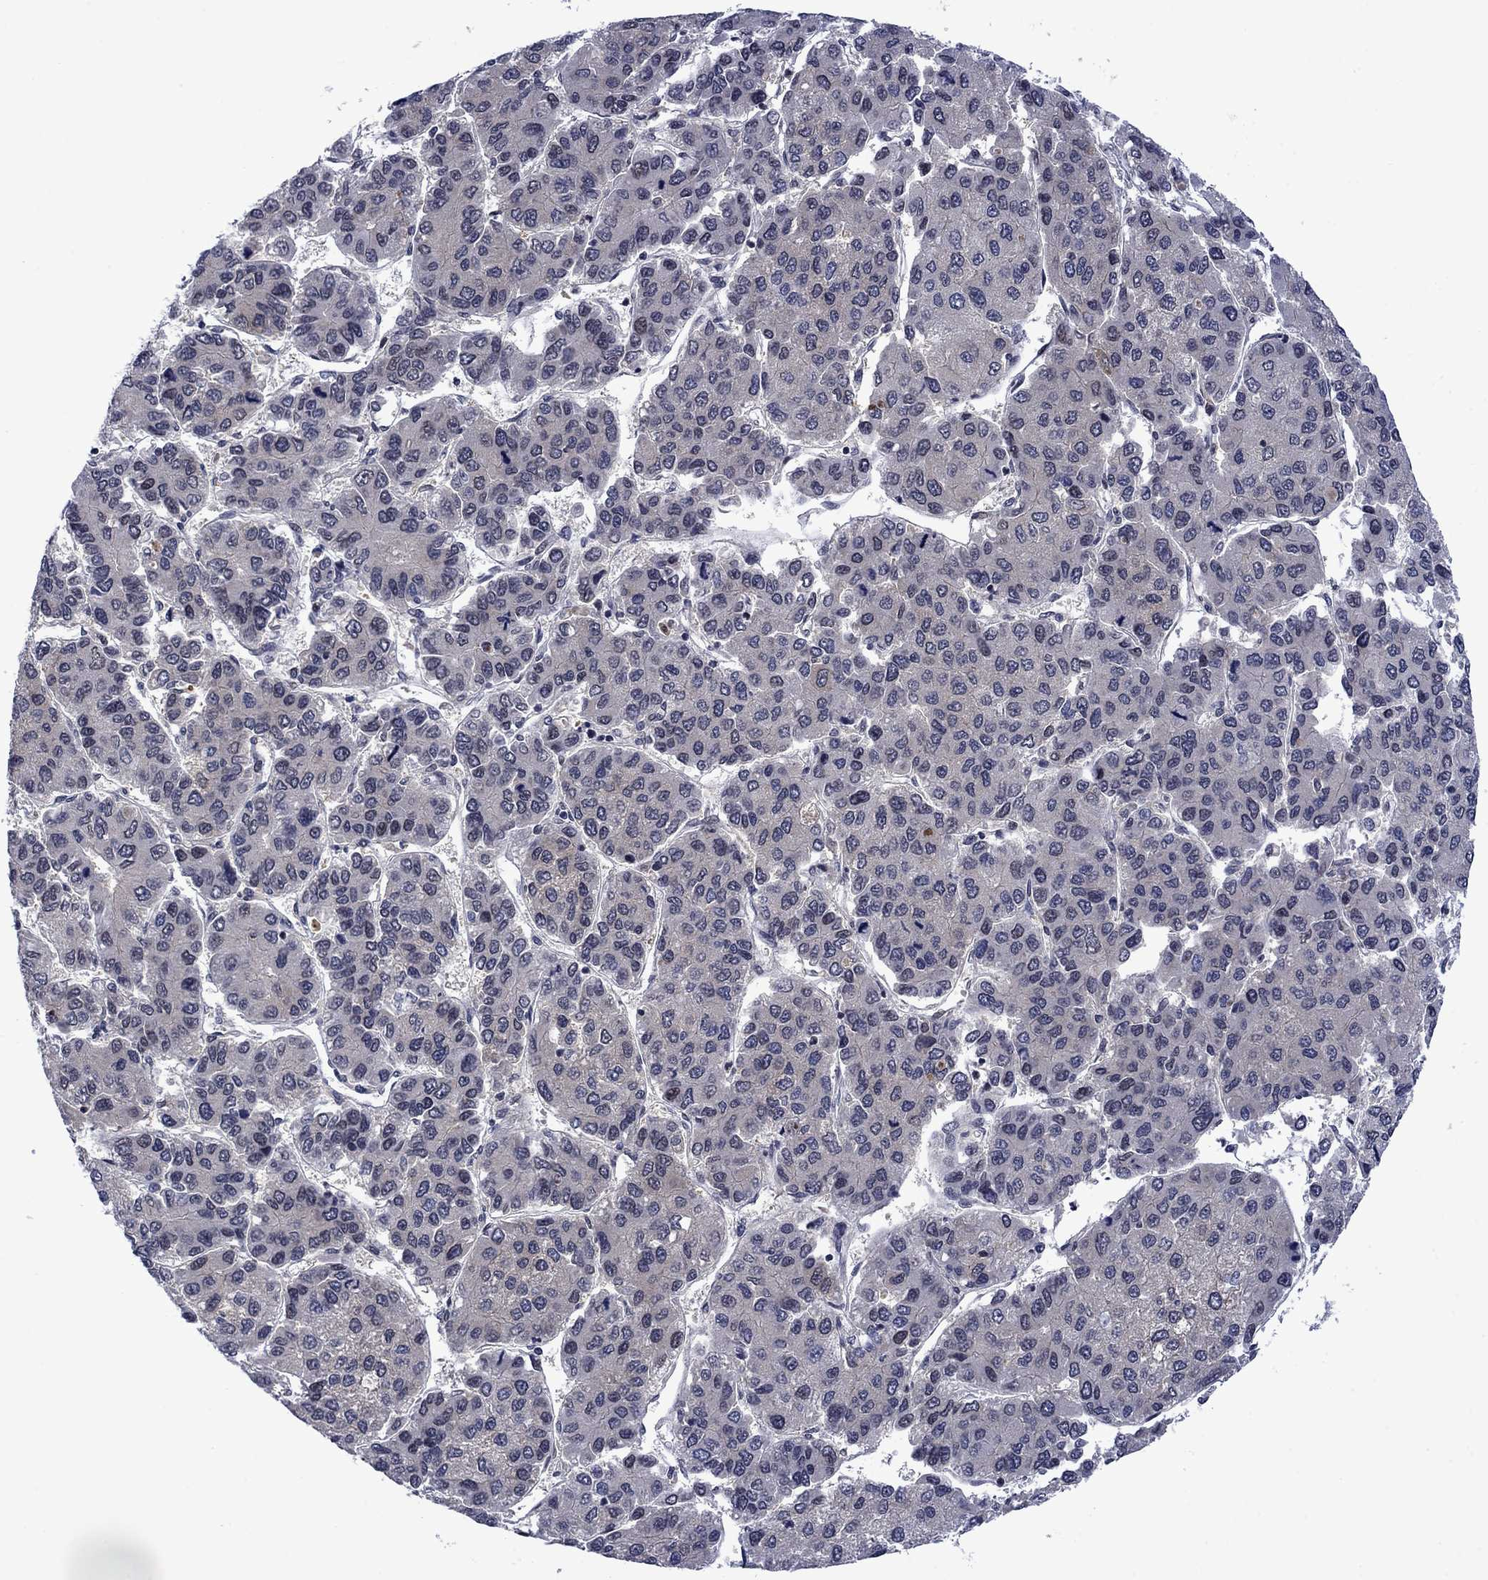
{"staining": {"intensity": "negative", "quantity": "none", "location": "none"}, "tissue": "liver cancer", "cell_type": "Tumor cells", "image_type": "cancer", "snomed": [{"axis": "morphology", "description": "Carcinoma, Hepatocellular, NOS"}, {"axis": "topography", "description": "Liver"}], "caption": "Human liver cancer (hepatocellular carcinoma) stained for a protein using immunohistochemistry displays no positivity in tumor cells.", "gene": "AGL", "patient": {"sex": "female", "age": 66}}